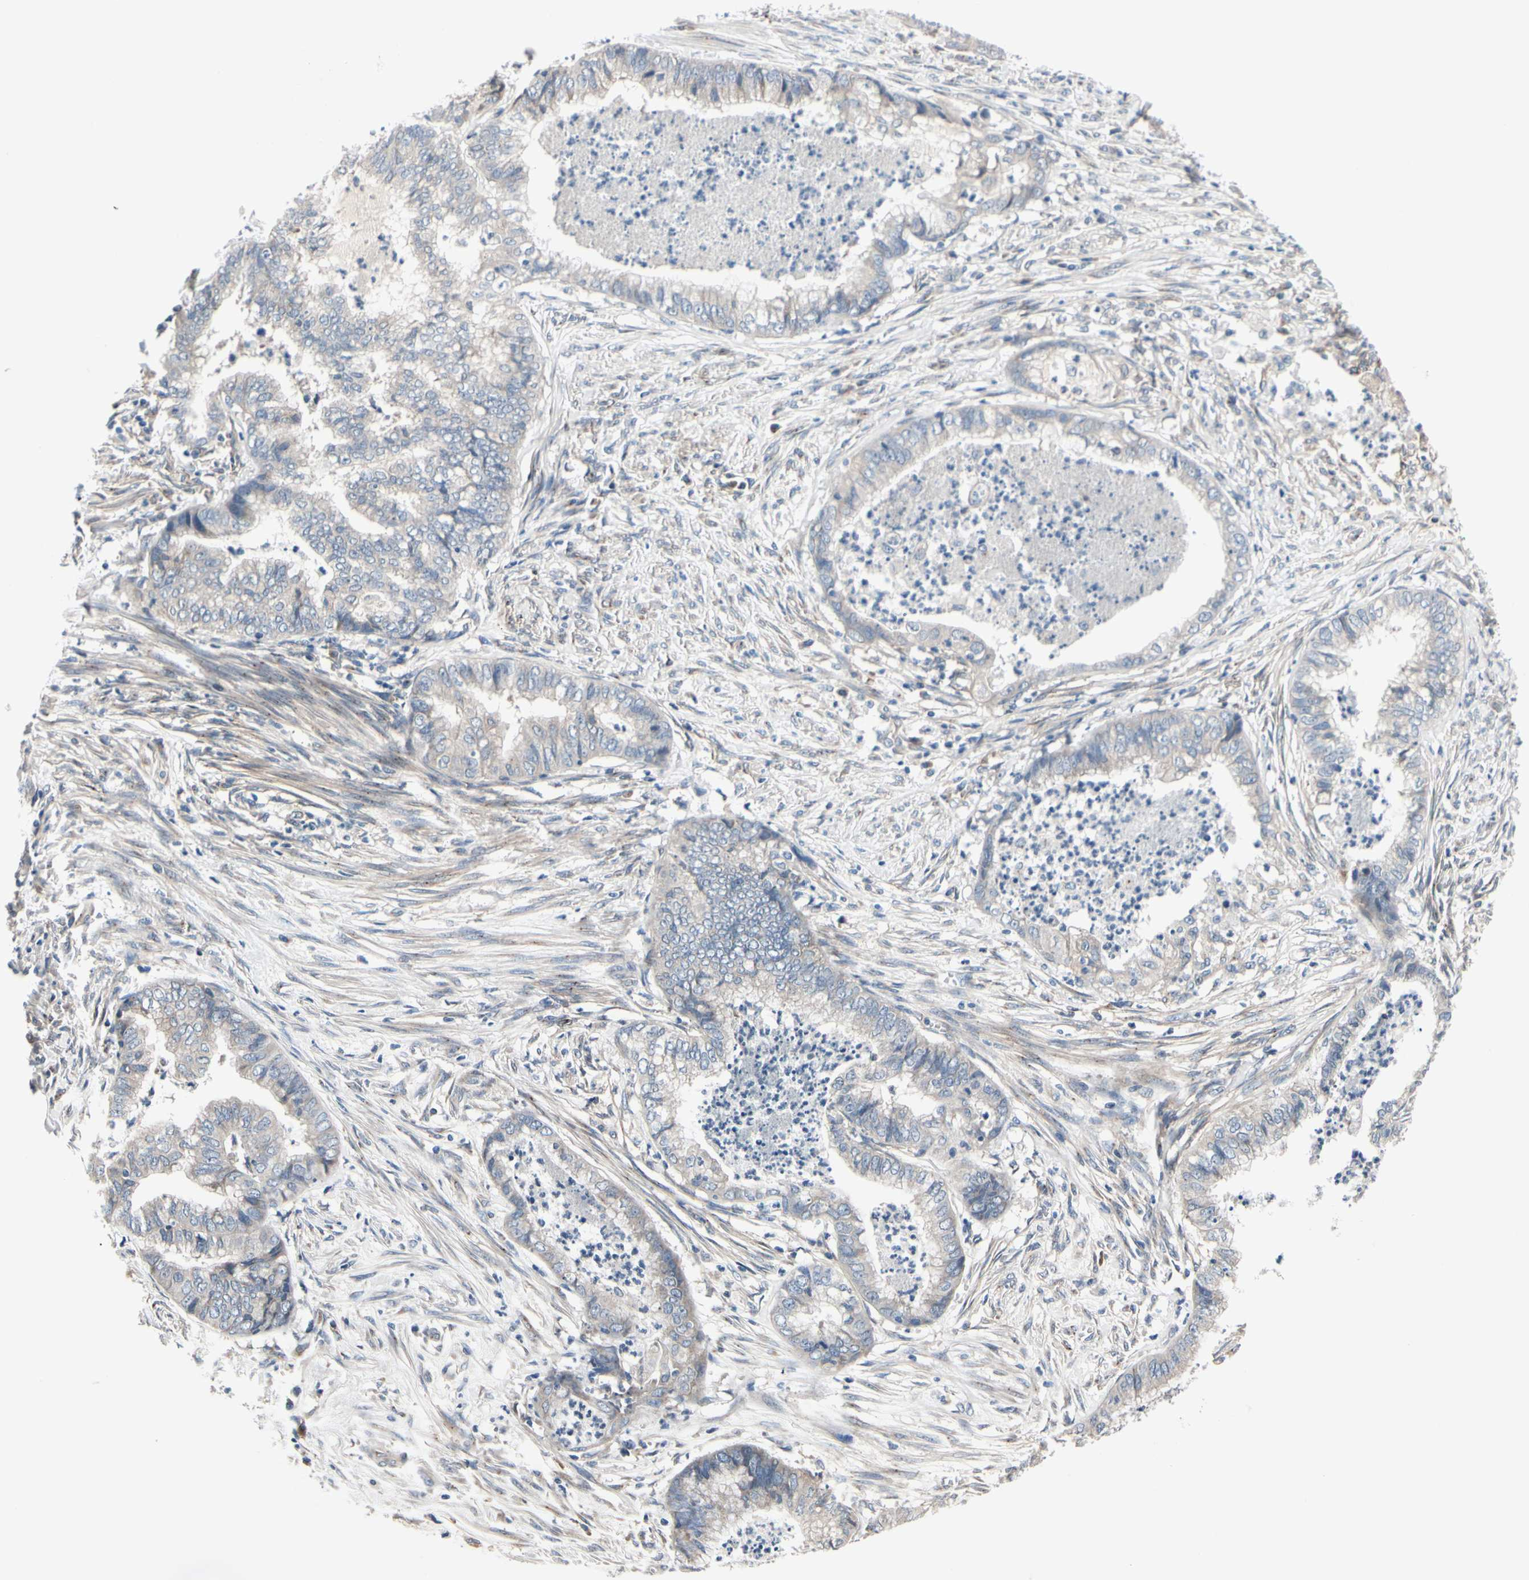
{"staining": {"intensity": "negative", "quantity": "none", "location": "none"}, "tissue": "endometrial cancer", "cell_type": "Tumor cells", "image_type": "cancer", "snomed": [{"axis": "morphology", "description": "Necrosis, NOS"}, {"axis": "morphology", "description": "Adenocarcinoma, NOS"}, {"axis": "topography", "description": "Endometrium"}], "caption": "Tumor cells are negative for brown protein staining in adenocarcinoma (endometrial).", "gene": "PRKAR2B", "patient": {"sex": "female", "age": 79}}